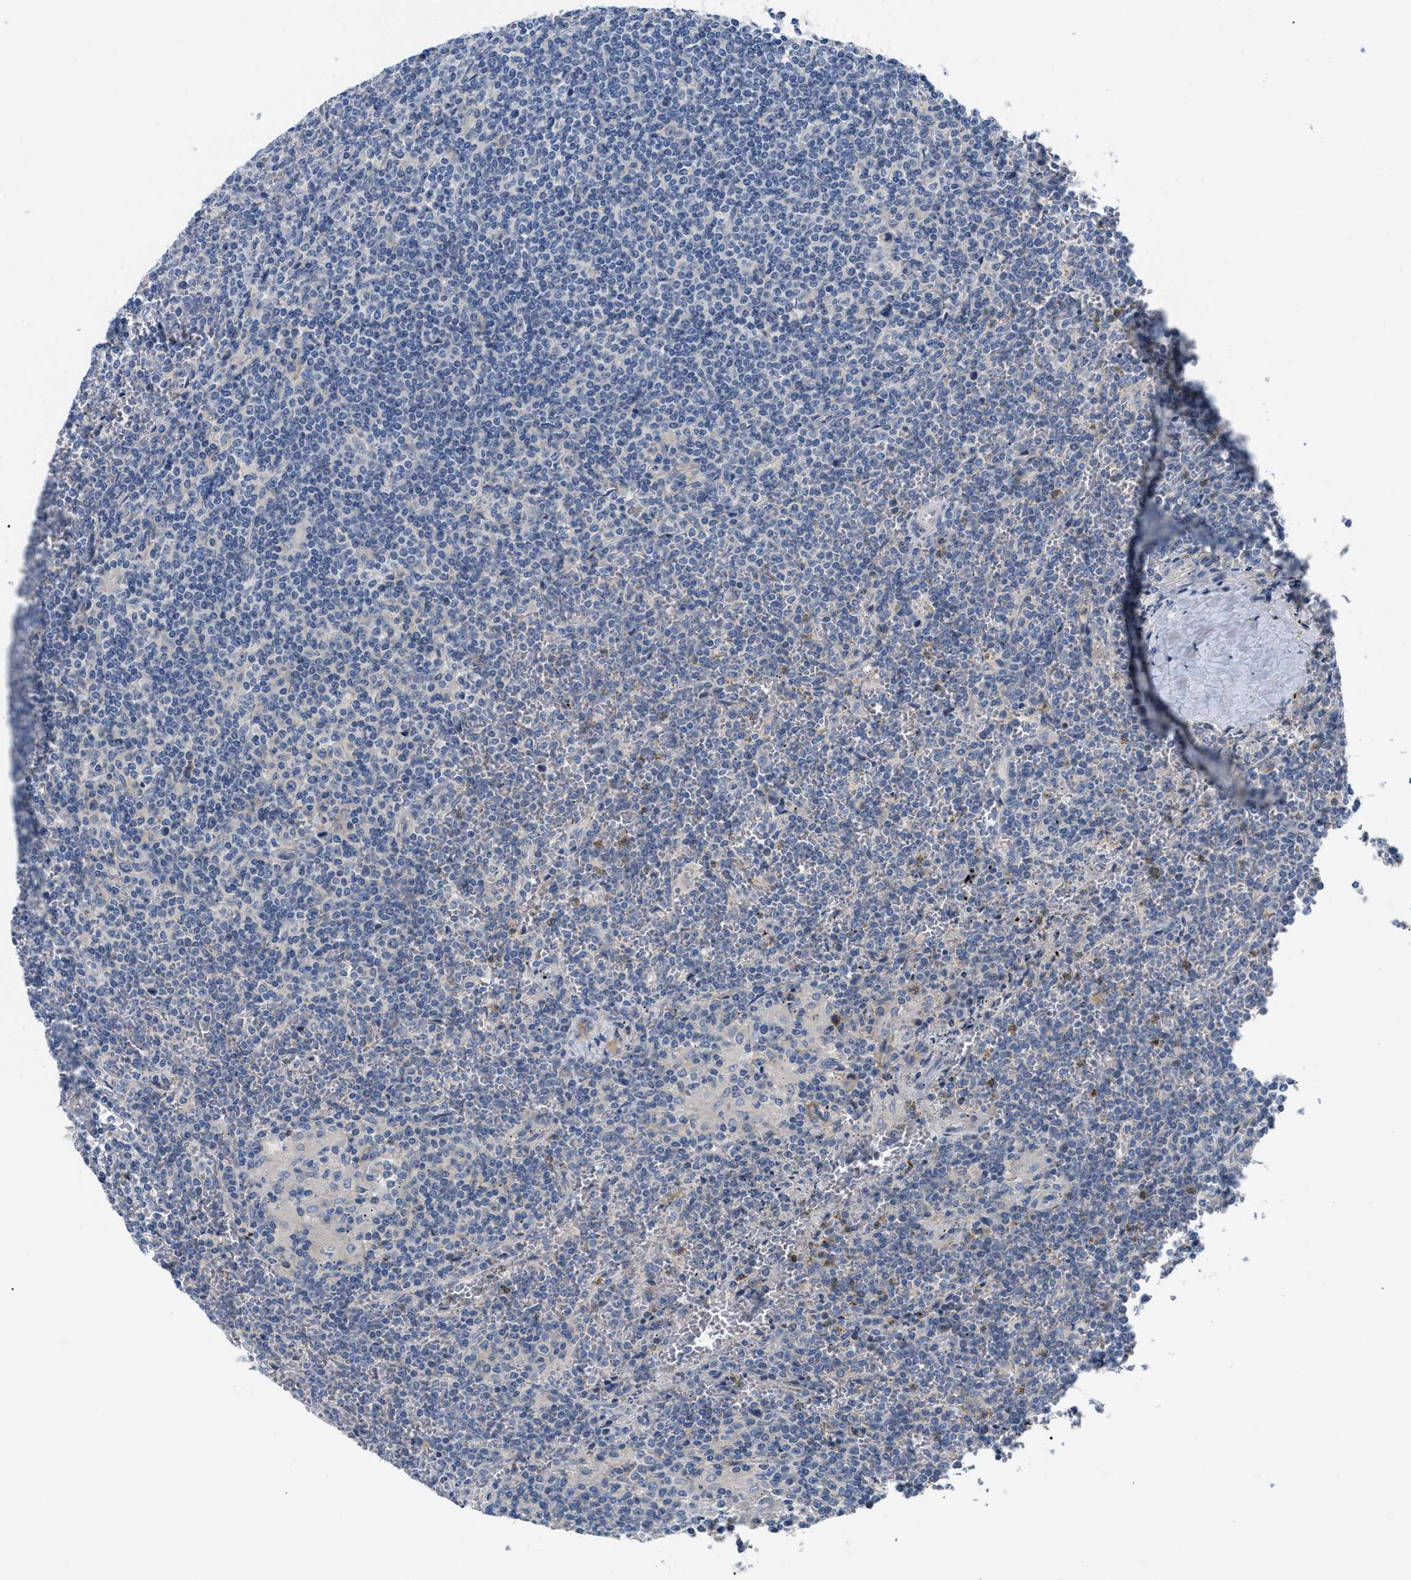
{"staining": {"intensity": "negative", "quantity": "none", "location": "none"}, "tissue": "lymphoma", "cell_type": "Tumor cells", "image_type": "cancer", "snomed": [{"axis": "morphology", "description": "Malignant lymphoma, non-Hodgkin's type, Low grade"}, {"axis": "topography", "description": "Spleen"}], "caption": "This is an immunohistochemistry (IHC) histopathology image of malignant lymphoma, non-Hodgkin's type (low-grade). There is no expression in tumor cells.", "gene": "DHX58", "patient": {"sex": "female", "age": 19}}